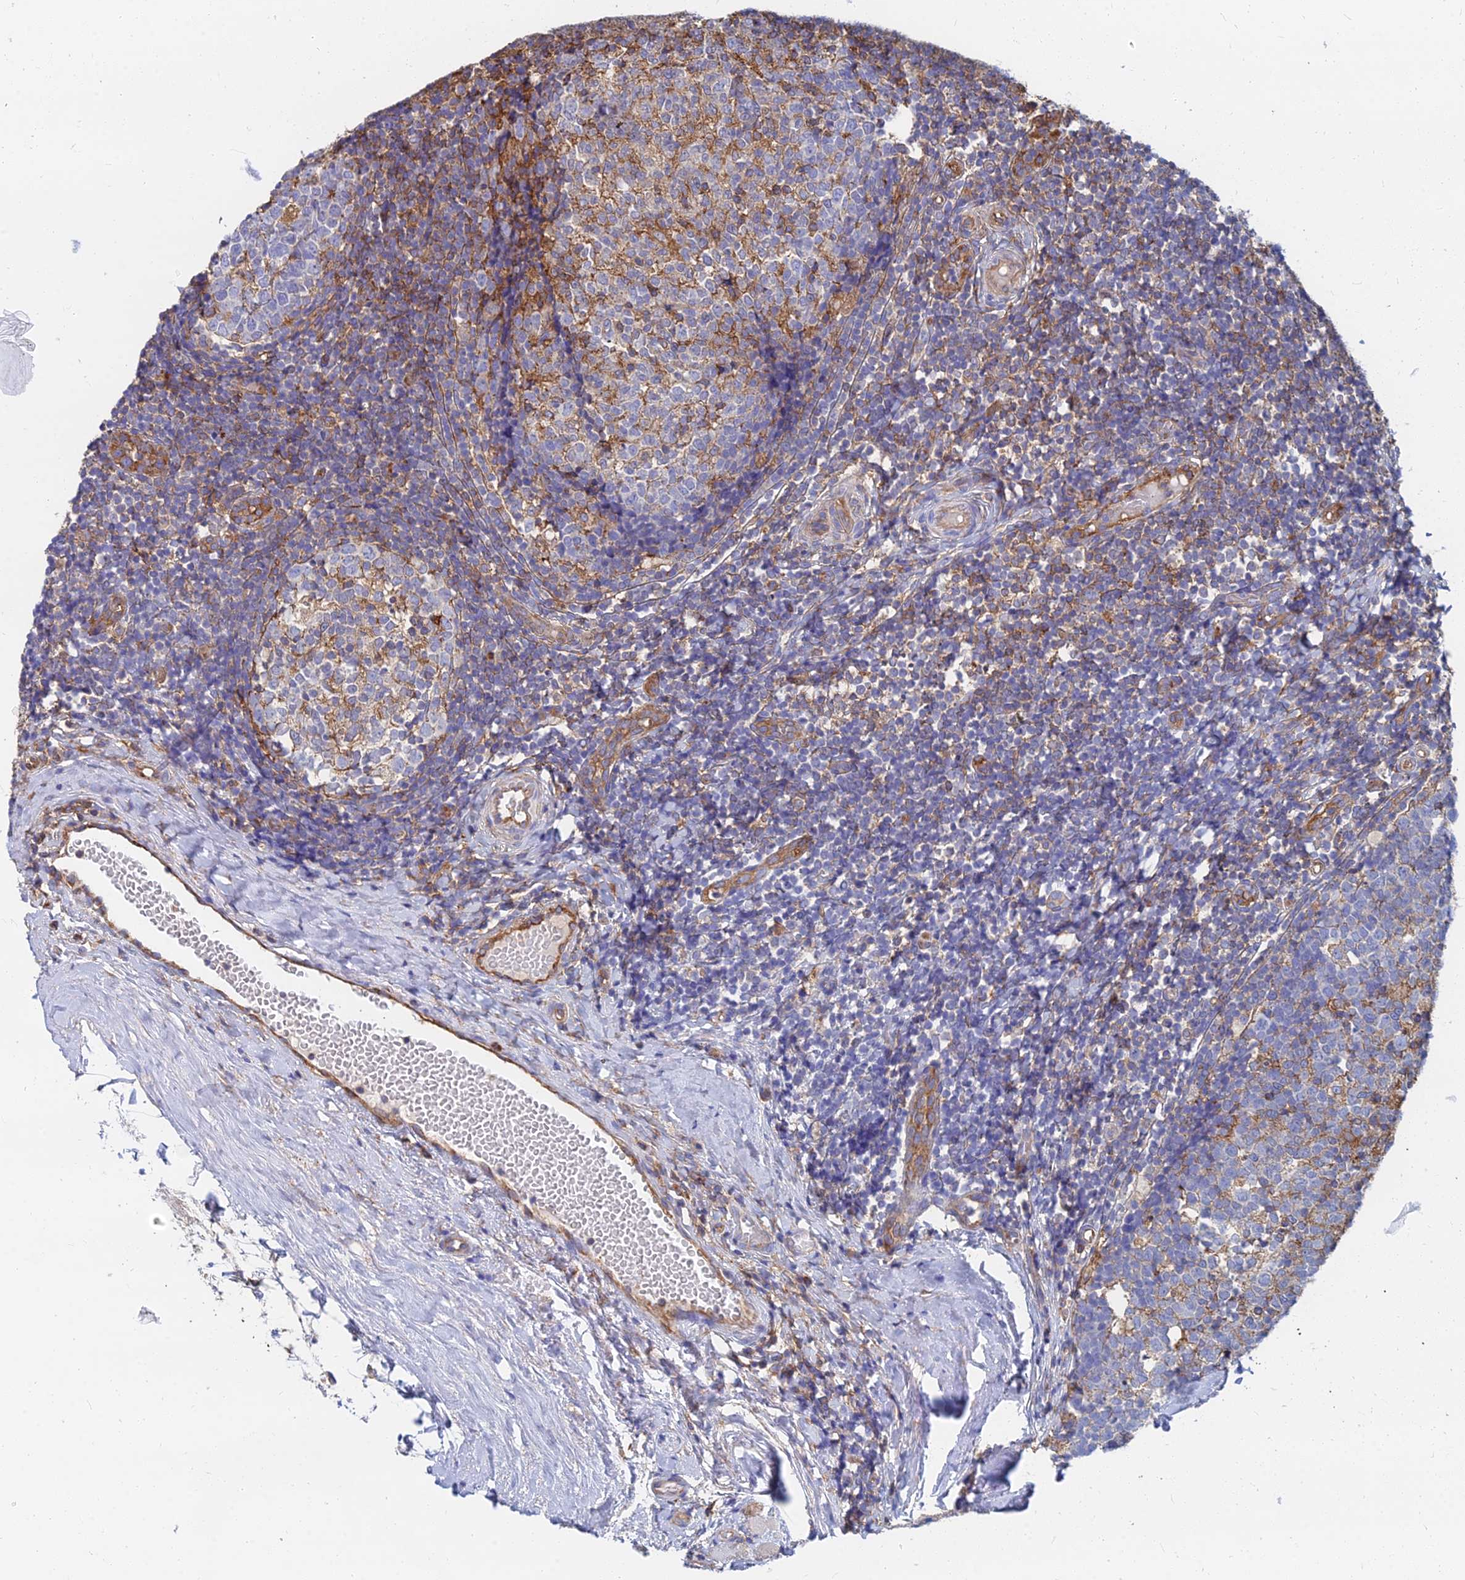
{"staining": {"intensity": "moderate", "quantity": "25%-75%", "location": "cytoplasmic/membranous"}, "tissue": "tonsil", "cell_type": "Germinal center cells", "image_type": "normal", "snomed": [{"axis": "morphology", "description": "Normal tissue, NOS"}, {"axis": "topography", "description": "Tonsil"}], "caption": "Immunohistochemical staining of normal tonsil reveals medium levels of moderate cytoplasmic/membranous positivity in approximately 25%-75% of germinal center cells. The protein of interest is shown in brown color, while the nuclei are stained blue.", "gene": "FFAR3", "patient": {"sex": "female", "age": 19}}